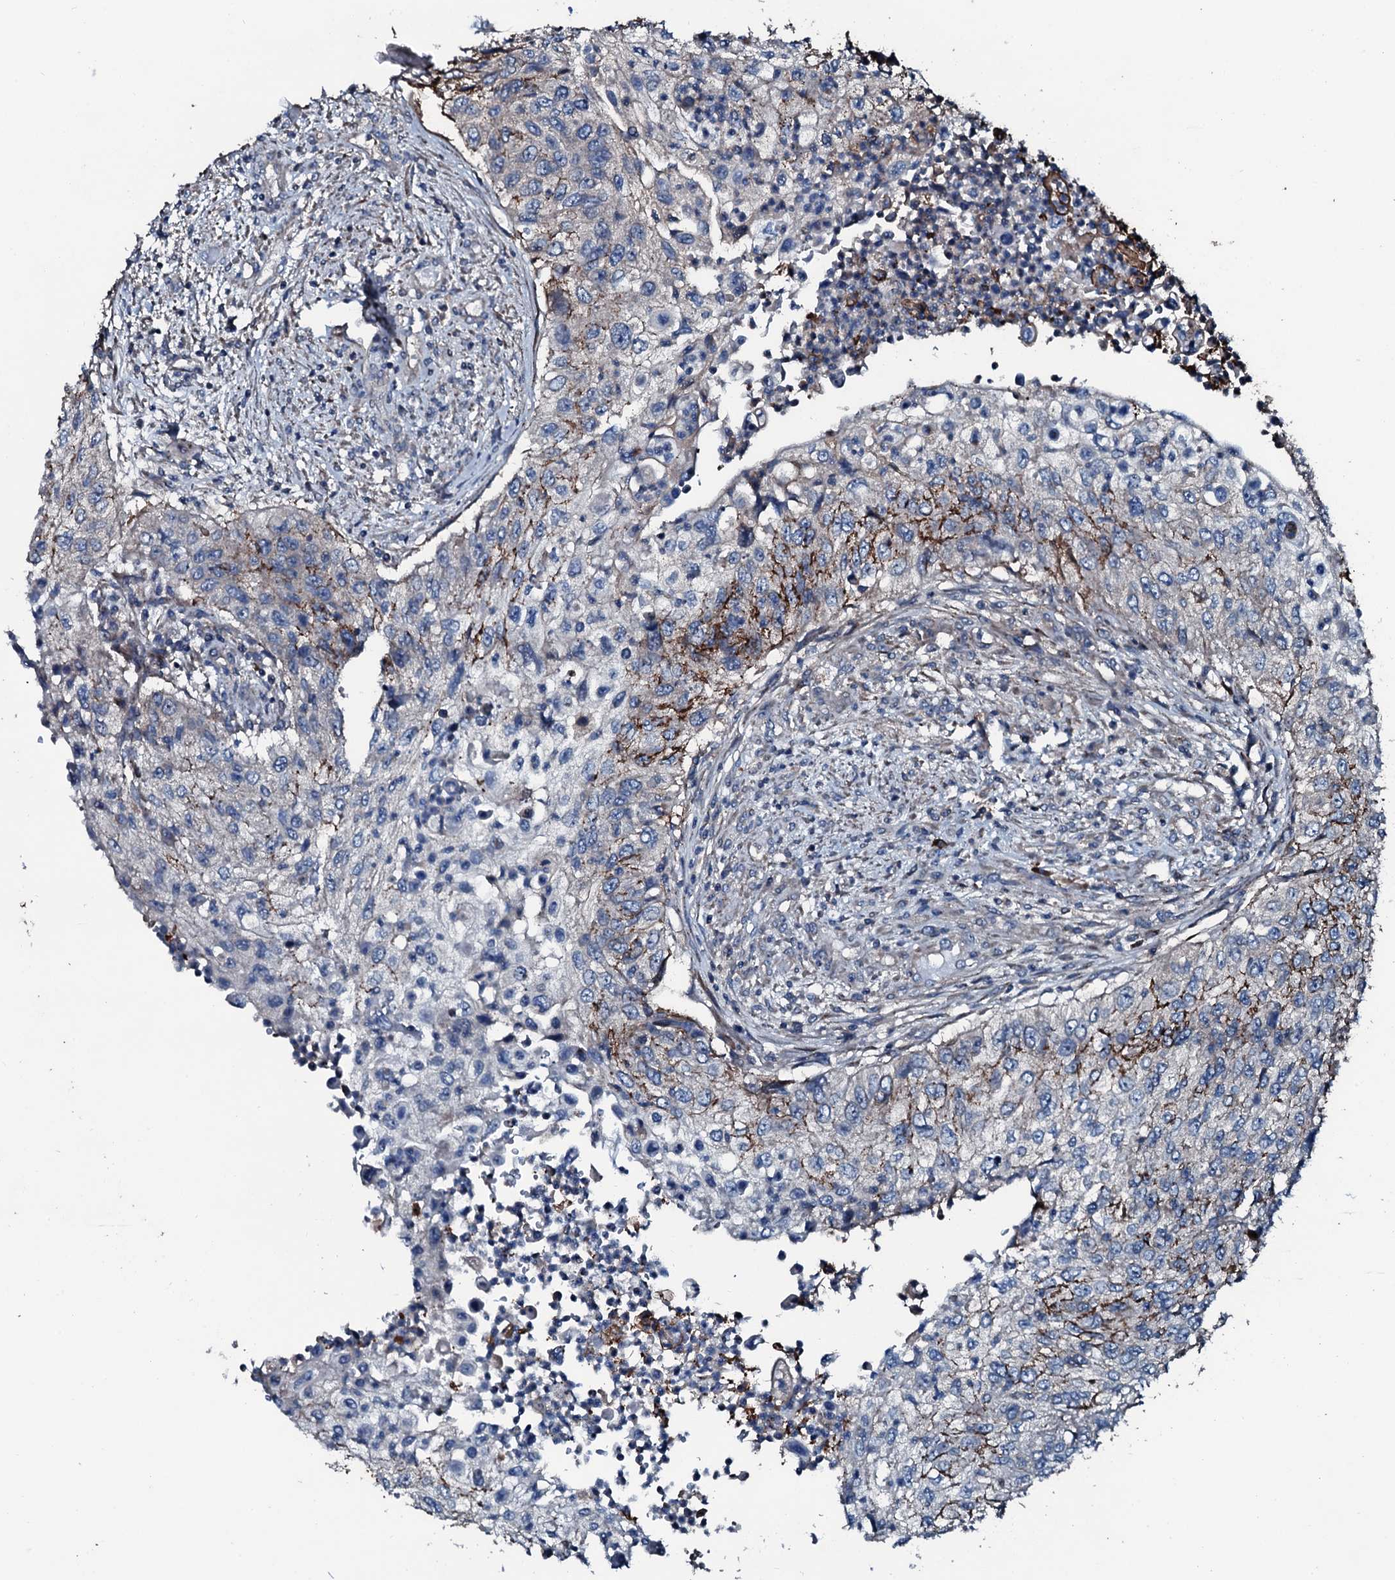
{"staining": {"intensity": "strong", "quantity": "<25%", "location": "cytoplasmic/membranous"}, "tissue": "urothelial cancer", "cell_type": "Tumor cells", "image_type": "cancer", "snomed": [{"axis": "morphology", "description": "Urothelial carcinoma, High grade"}, {"axis": "topography", "description": "Urinary bladder"}], "caption": "A micrograph of urothelial cancer stained for a protein displays strong cytoplasmic/membranous brown staining in tumor cells.", "gene": "AARS1", "patient": {"sex": "female", "age": 60}}